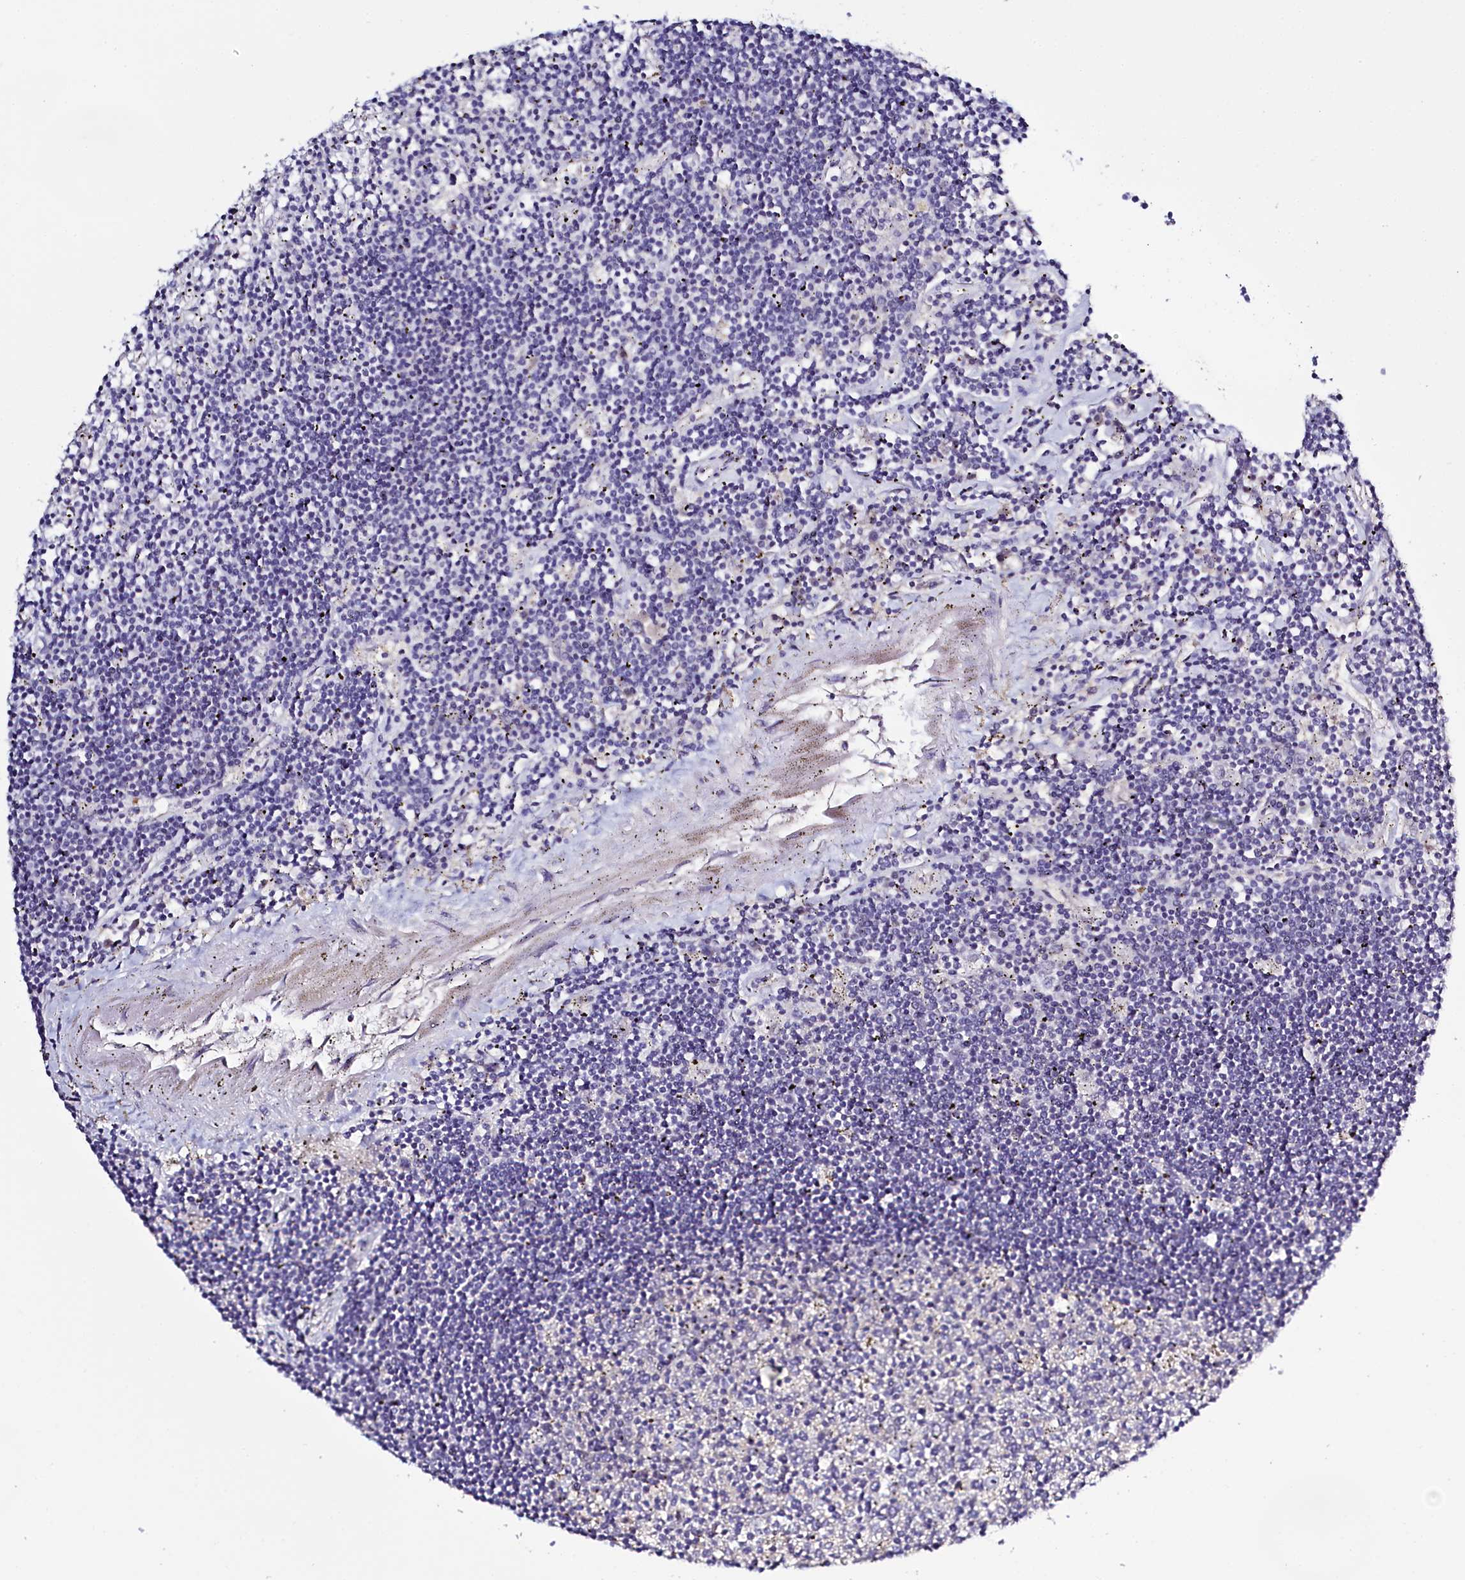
{"staining": {"intensity": "negative", "quantity": "none", "location": "none"}, "tissue": "lymphoma", "cell_type": "Tumor cells", "image_type": "cancer", "snomed": [{"axis": "morphology", "description": "Malignant lymphoma, non-Hodgkin's type, Low grade"}, {"axis": "topography", "description": "Spleen"}], "caption": "IHC histopathology image of lymphoma stained for a protein (brown), which reveals no positivity in tumor cells.", "gene": "PDE6D", "patient": {"sex": "male", "age": 76}}